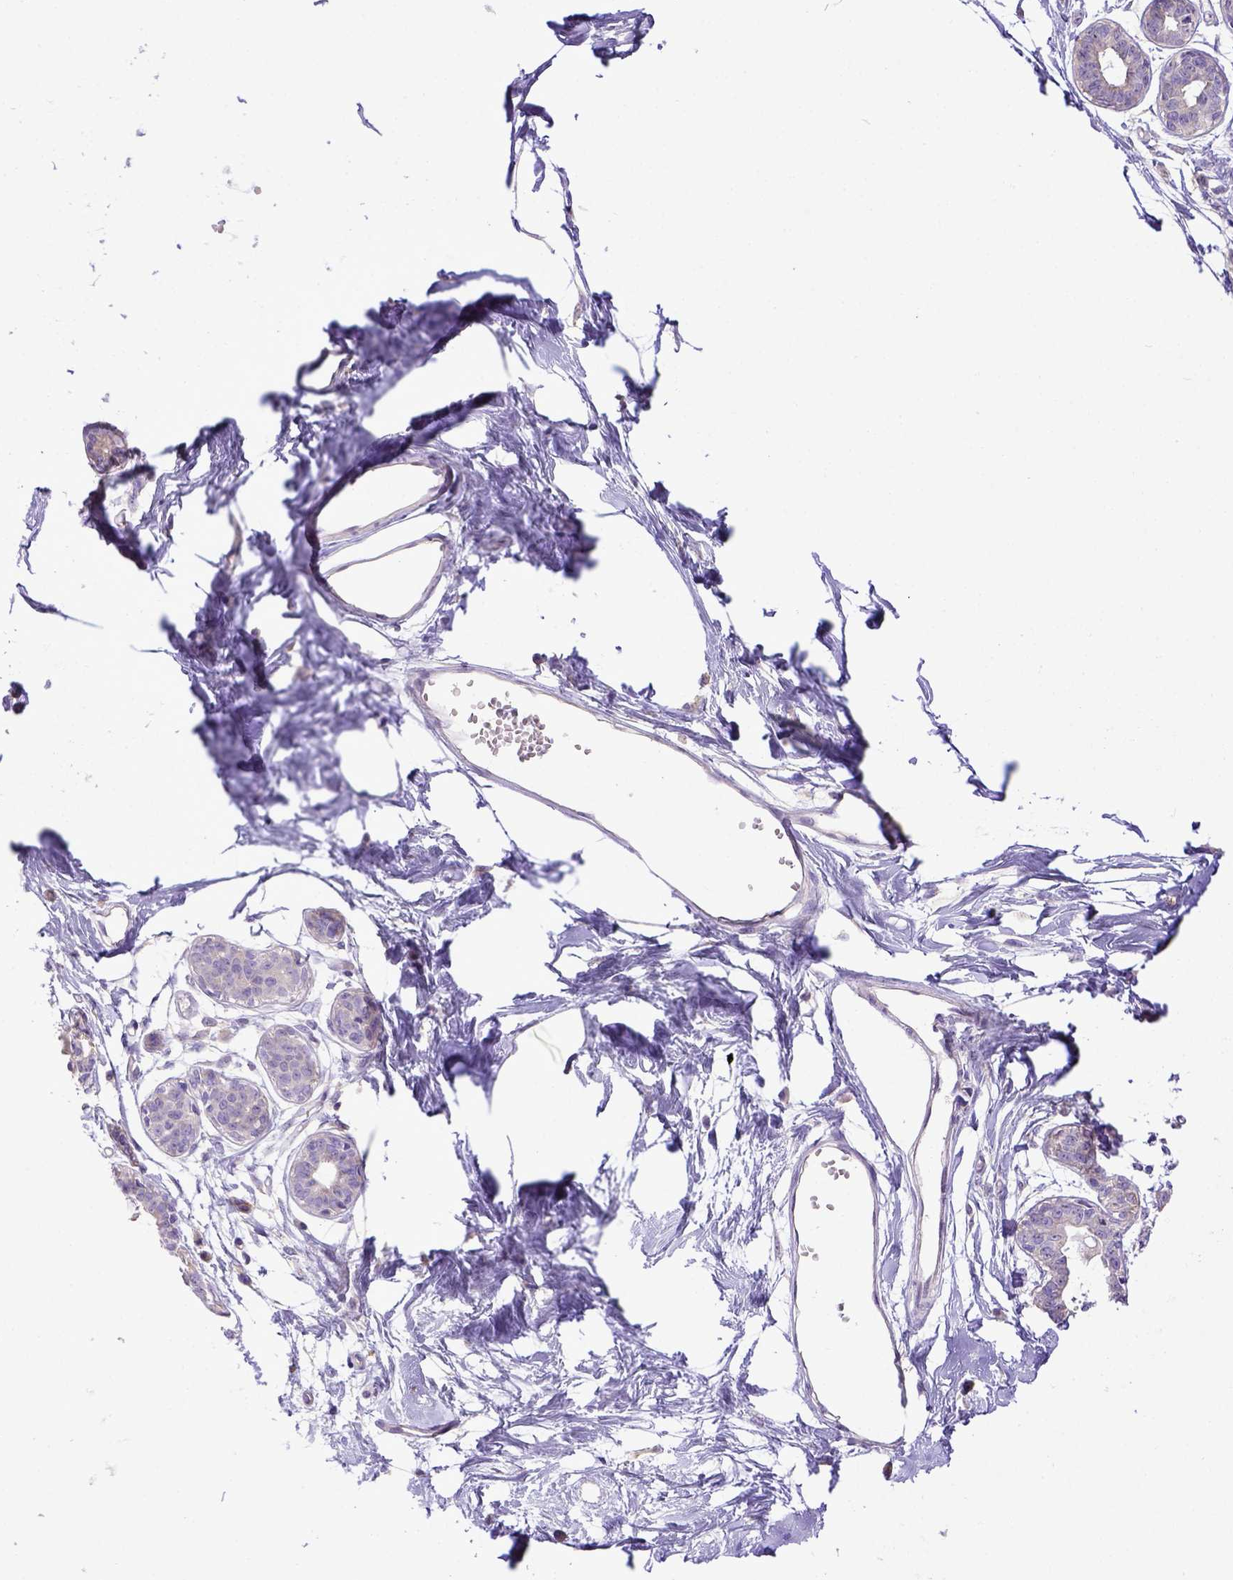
{"staining": {"intensity": "weak", "quantity": "25%-75%", "location": "cytoplasmic/membranous"}, "tissue": "breast", "cell_type": "Adipocytes", "image_type": "normal", "snomed": [{"axis": "morphology", "description": "Normal tissue, NOS"}, {"axis": "topography", "description": "Breast"}], "caption": "A brown stain shows weak cytoplasmic/membranous expression of a protein in adipocytes of benign human breast. The staining is performed using DAB (3,3'-diaminobenzidine) brown chromogen to label protein expression. The nuclei are counter-stained blue using hematoxylin.", "gene": "CD40", "patient": {"sex": "female", "age": 45}}